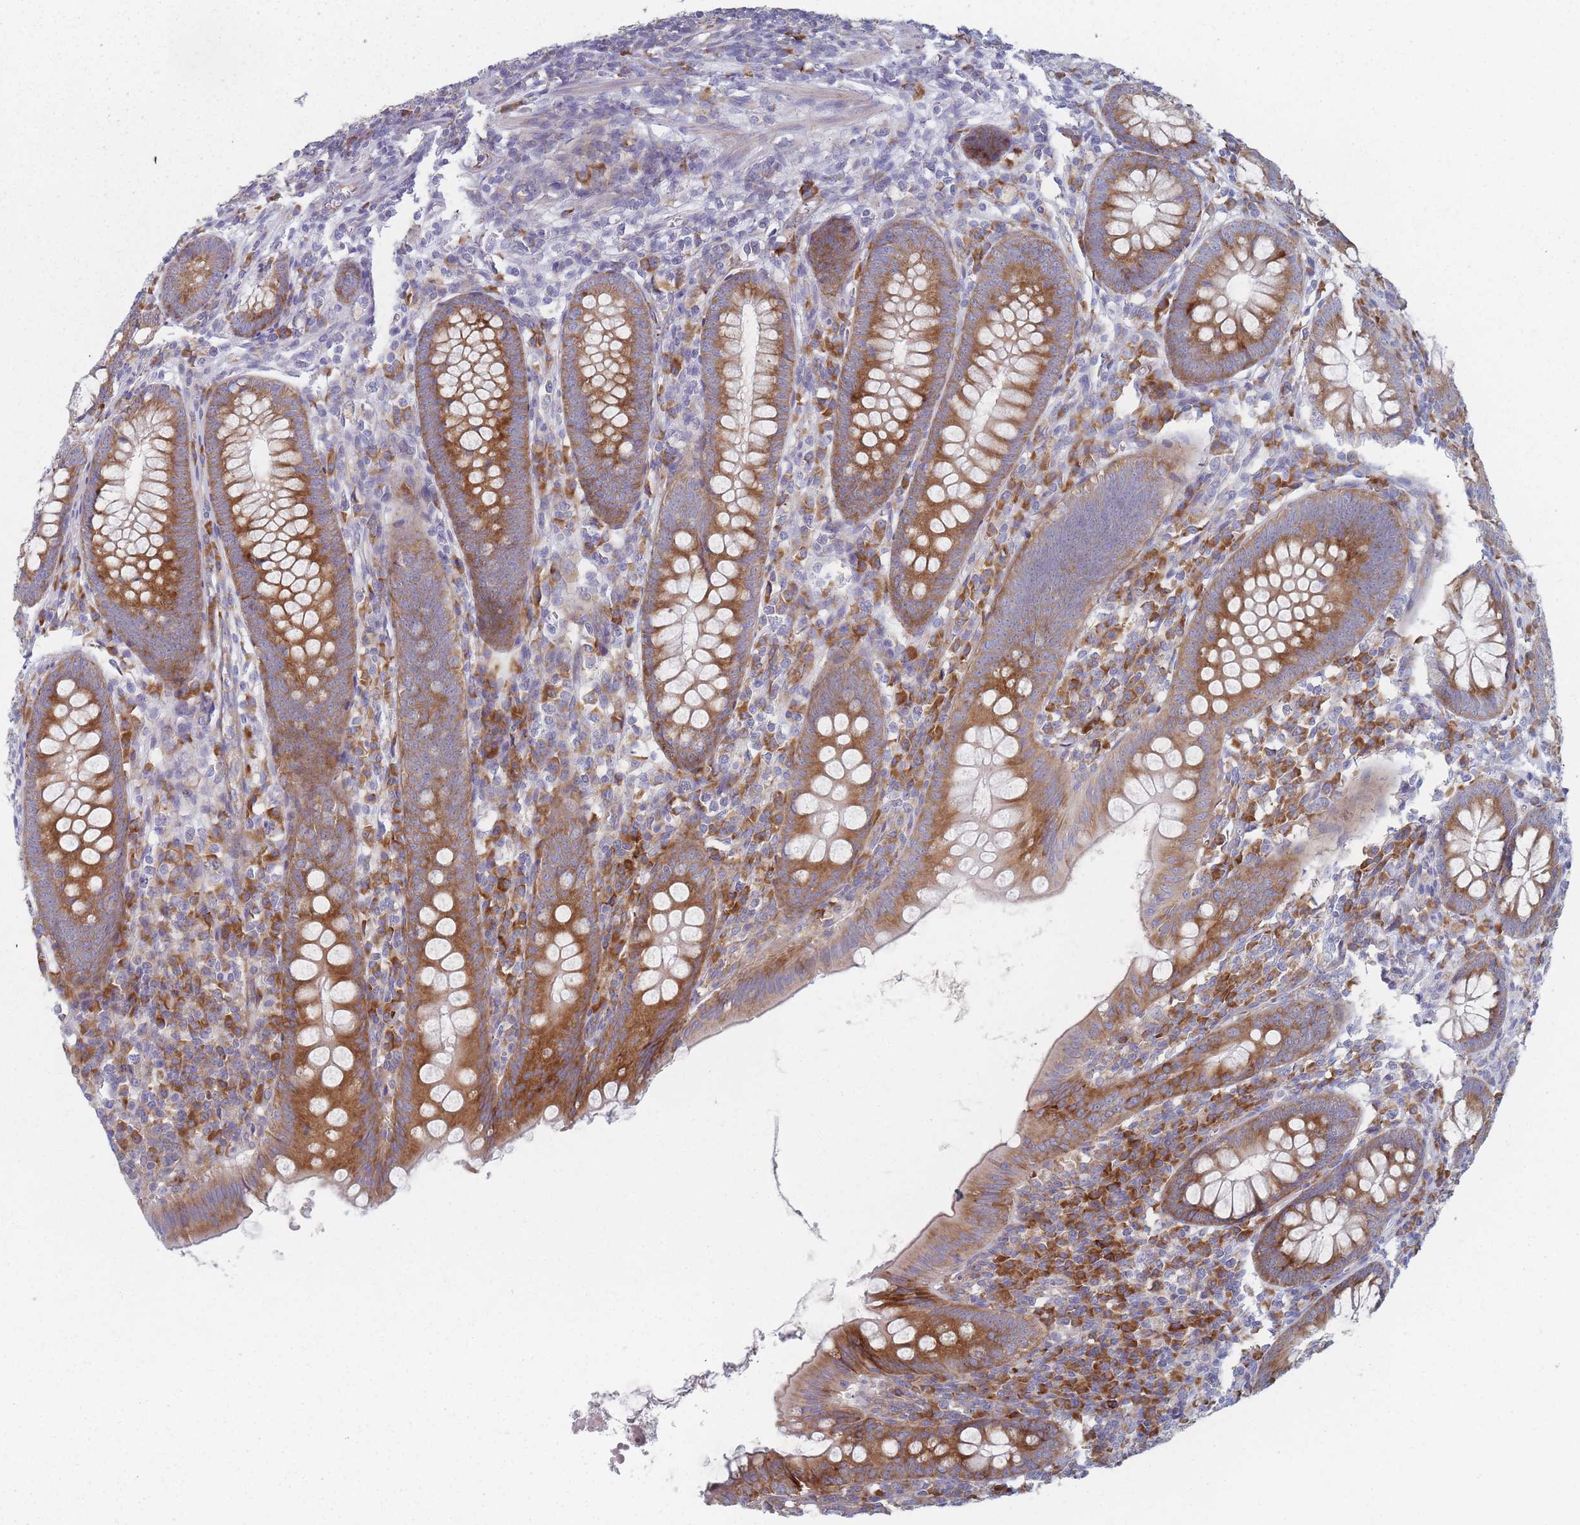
{"staining": {"intensity": "moderate", "quantity": ">75%", "location": "cytoplasmic/membranous"}, "tissue": "appendix", "cell_type": "Glandular cells", "image_type": "normal", "snomed": [{"axis": "morphology", "description": "Normal tissue, NOS"}, {"axis": "topography", "description": "Appendix"}], "caption": "Immunohistochemistry histopathology image of unremarkable appendix: human appendix stained using immunohistochemistry (IHC) demonstrates medium levels of moderate protein expression localized specifically in the cytoplasmic/membranous of glandular cells, appearing as a cytoplasmic/membranous brown color.", "gene": "CACNG5", "patient": {"sex": "male", "age": 56}}